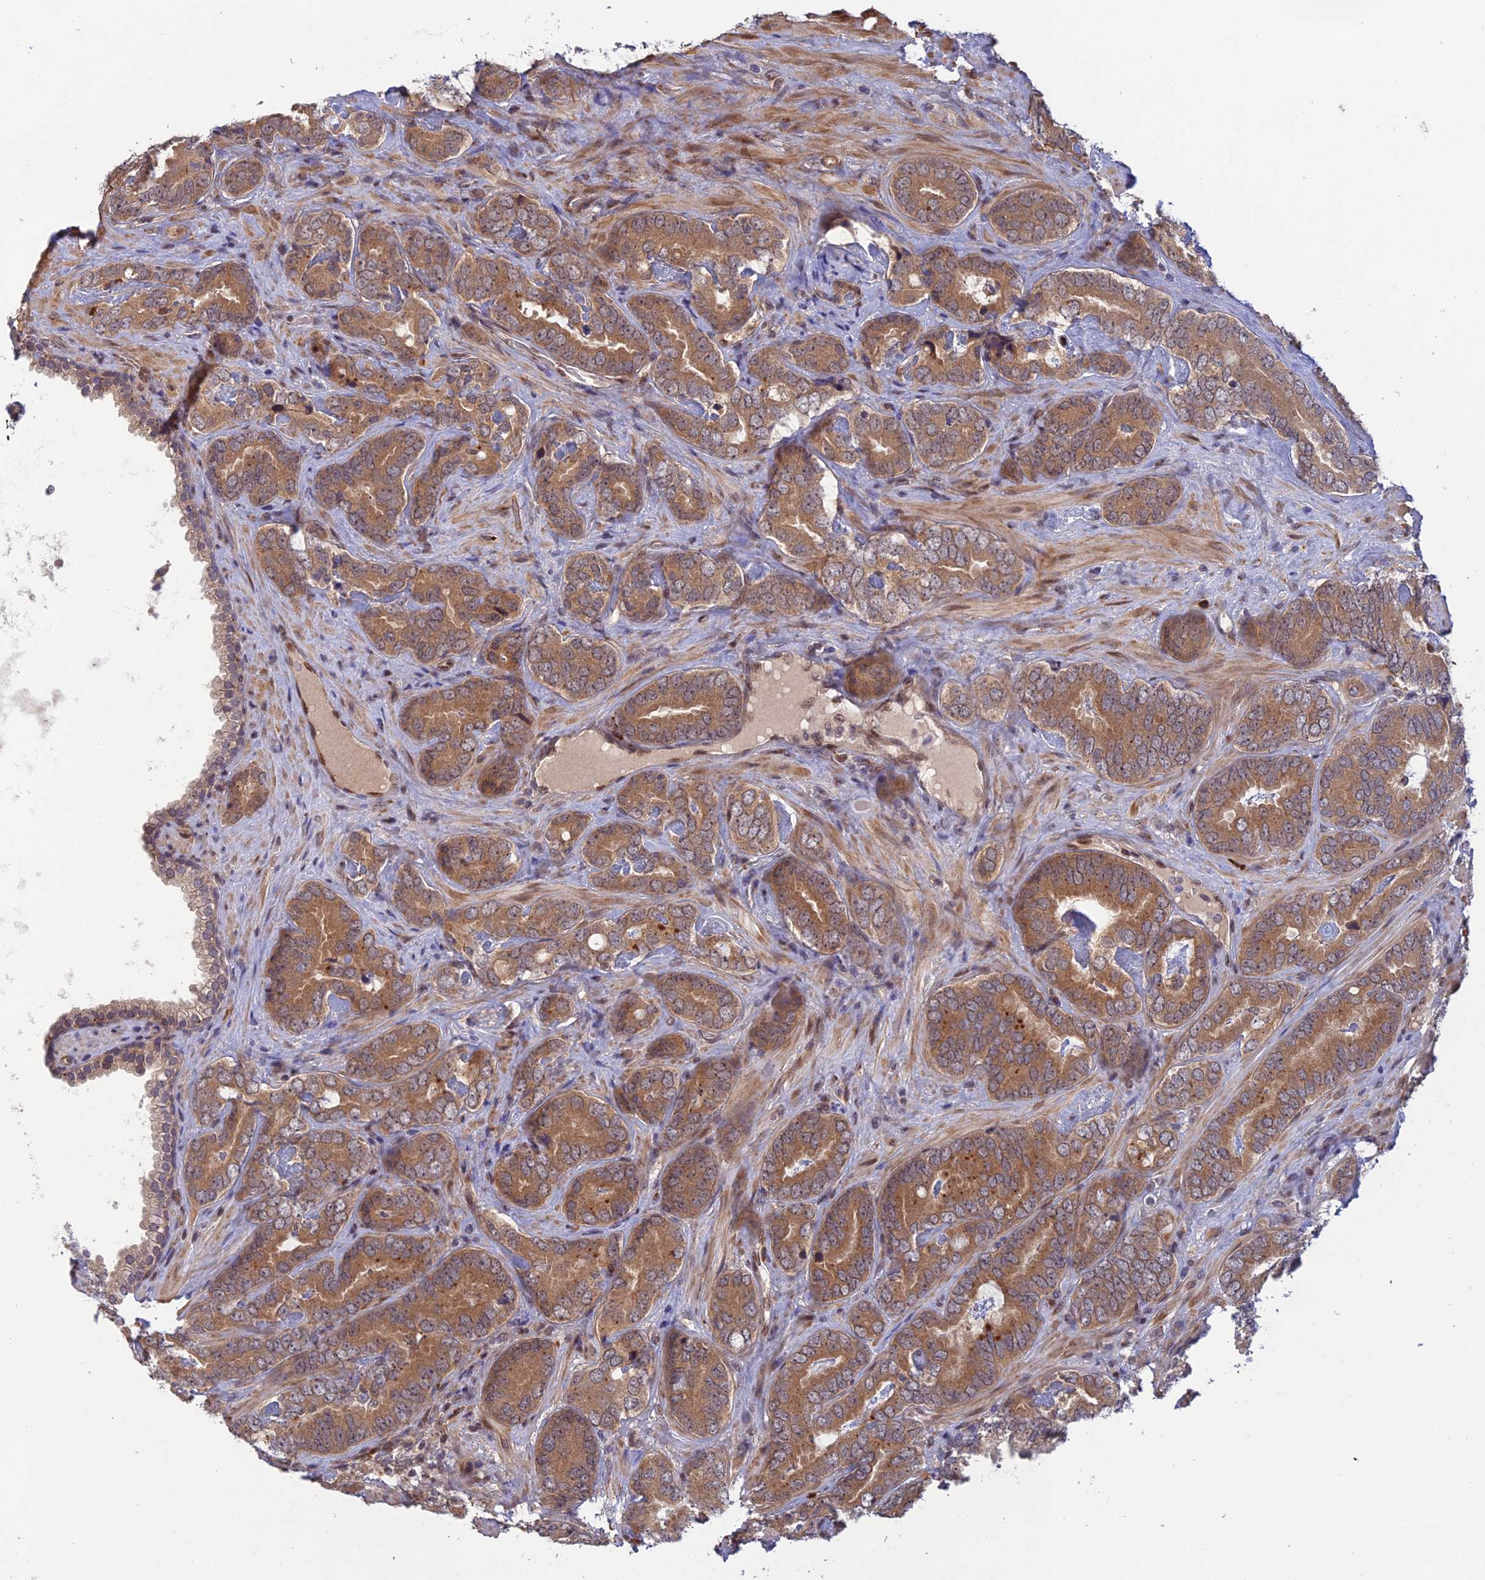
{"staining": {"intensity": "moderate", "quantity": "25%-75%", "location": "cytoplasmic/membranous"}, "tissue": "prostate cancer", "cell_type": "Tumor cells", "image_type": "cancer", "snomed": [{"axis": "morphology", "description": "Adenocarcinoma, High grade"}, {"axis": "topography", "description": "Prostate"}], "caption": "Prostate cancer was stained to show a protein in brown. There is medium levels of moderate cytoplasmic/membranous expression in about 25%-75% of tumor cells. The protein is stained brown, and the nuclei are stained in blue (DAB (3,3'-diaminobenzidine) IHC with brightfield microscopy, high magnification).", "gene": "ZNF565", "patient": {"sex": "male", "age": 71}}